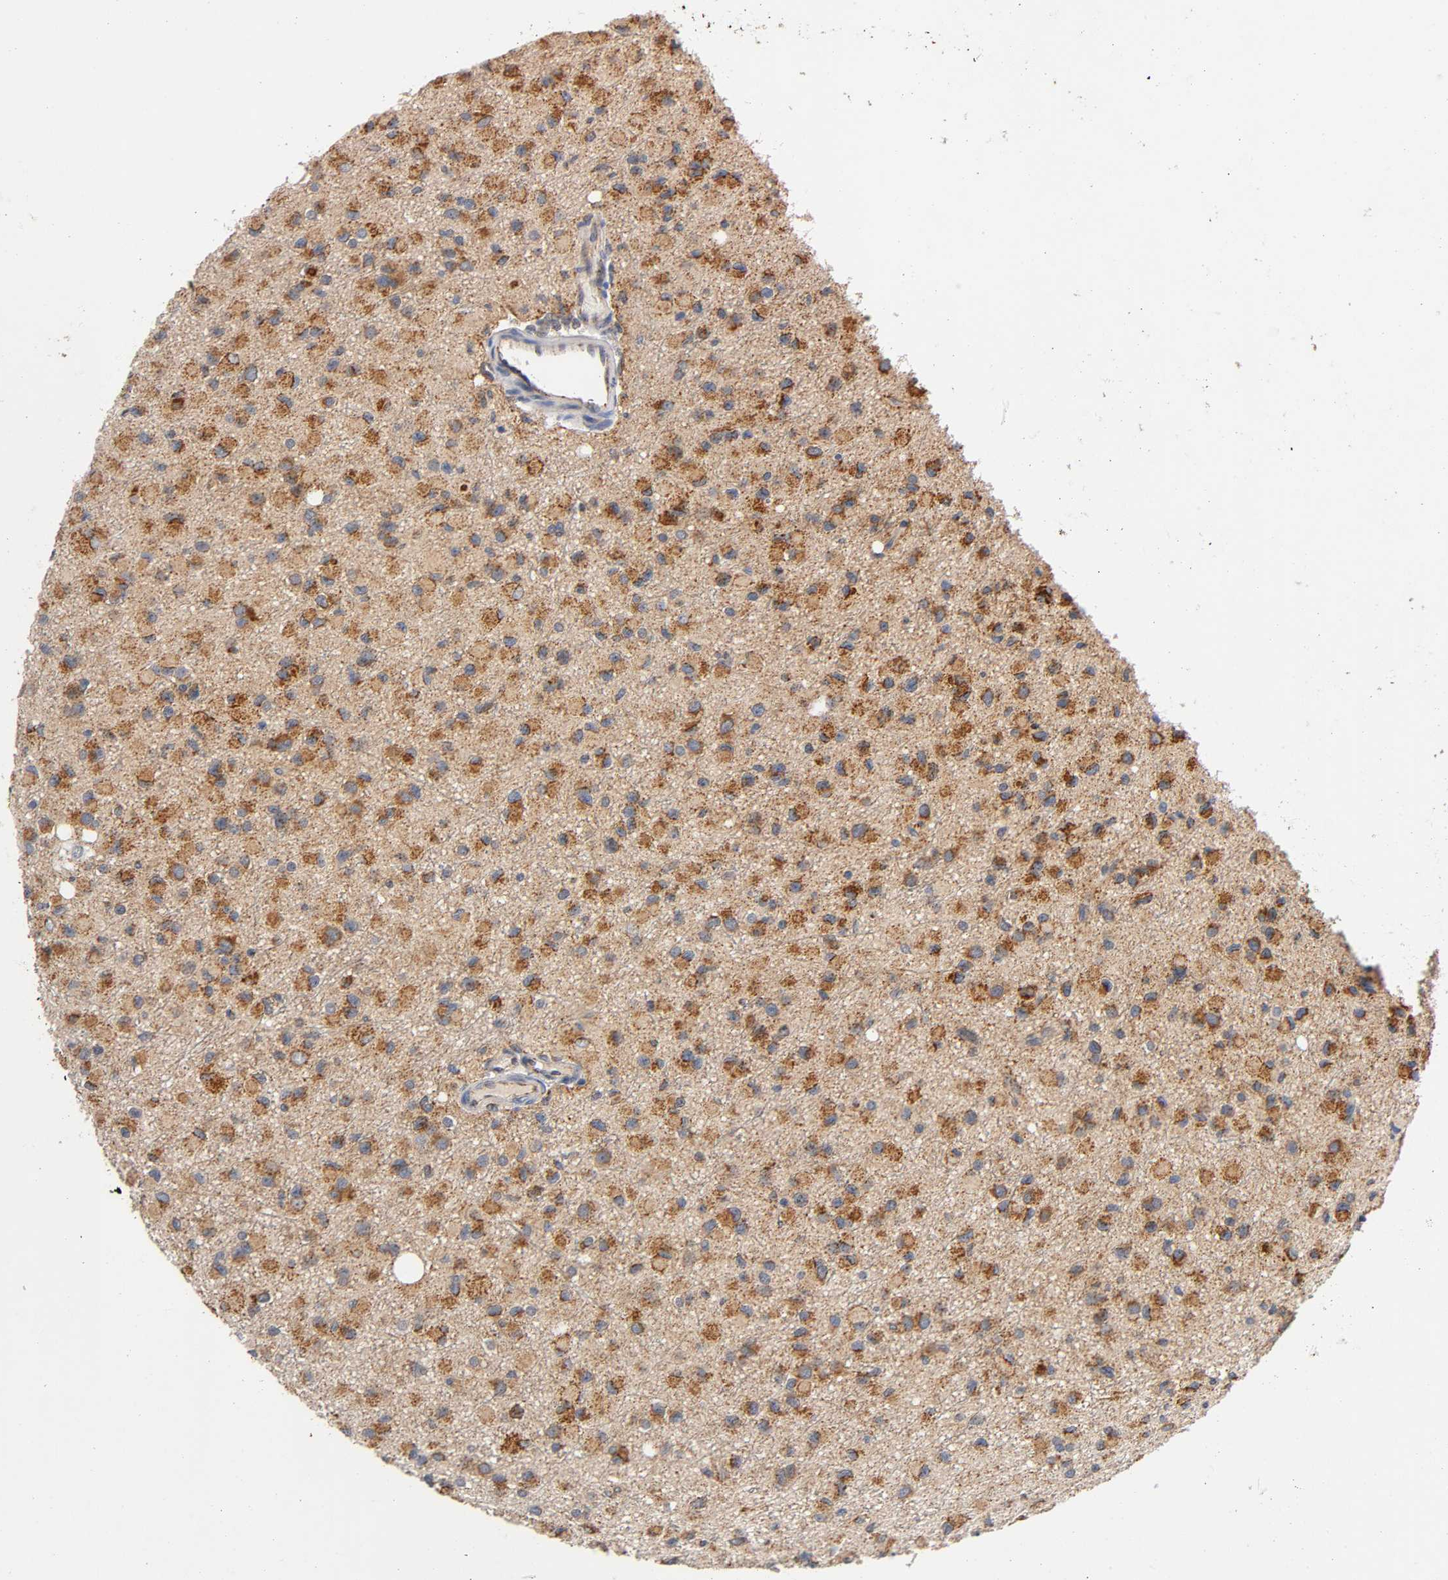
{"staining": {"intensity": "strong", "quantity": ">75%", "location": "cytoplasmic/membranous"}, "tissue": "glioma", "cell_type": "Tumor cells", "image_type": "cancer", "snomed": [{"axis": "morphology", "description": "Glioma, malignant, Low grade"}, {"axis": "topography", "description": "Brain"}], "caption": "Immunohistochemistry staining of low-grade glioma (malignant), which demonstrates high levels of strong cytoplasmic/membranous staining in about >75% of tumor cells indicating strong cytoplasmic/membranous protein expression. The staining was performed using DAB (brown) for protein detection and nuclei were counterstained in hematoxylin (blue).", "gene": "ISG15", "patient": {"sex": "male", "age": 42}}